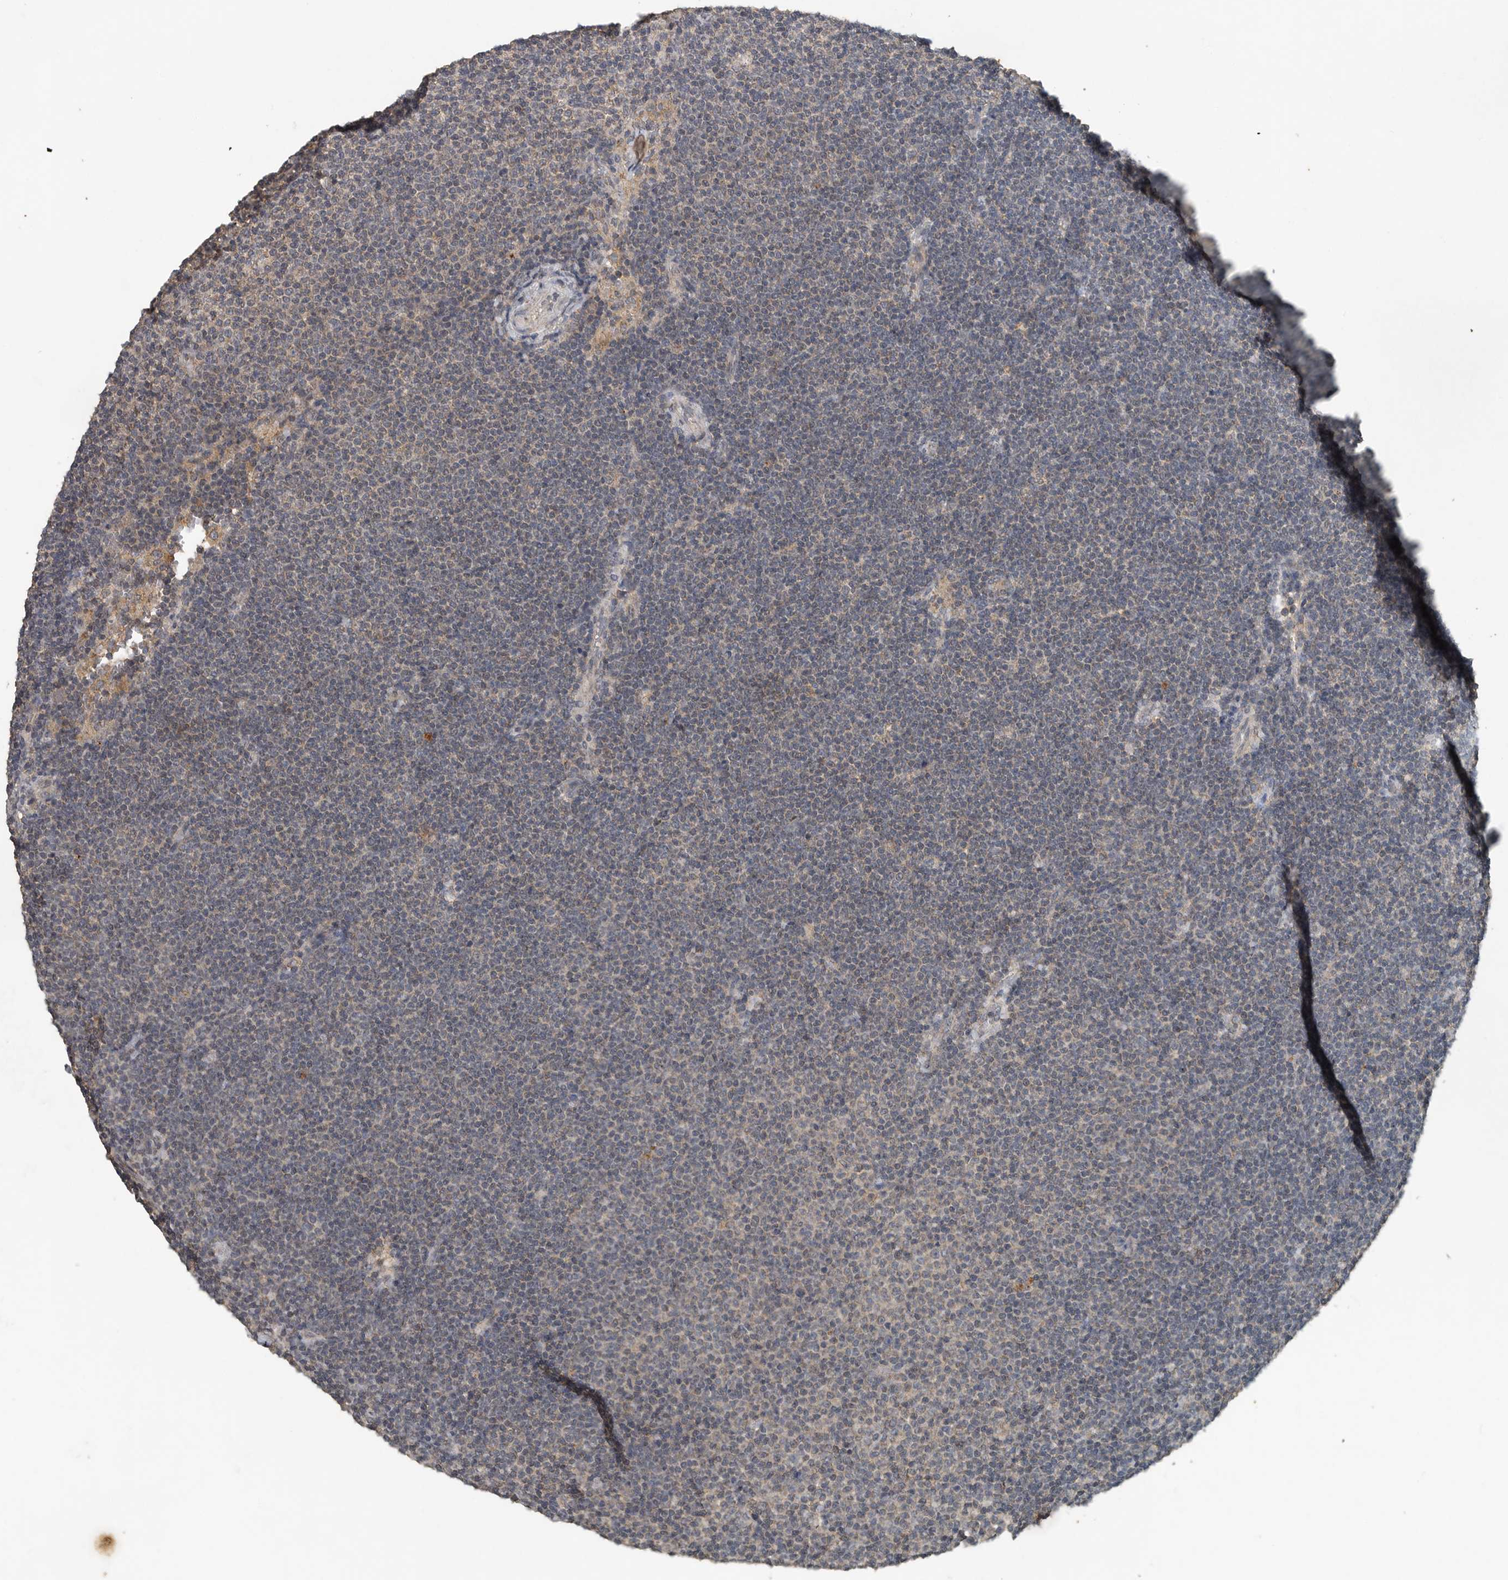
{"staining": {"intensity": "weak", "quantity": "<25%", "location": "cytoplasmic/membranous"}, "tissue": "lymphoma", "cell_type": "Tumor cells", "image_type": "cancer", "snomed": [{"axis": "morphology", "description": "Malignant lymphoma, non-Hodgkin's type, Low grade"}, {"axis": "topography", "description": "Lymph node"}], "caption": "This is a histopathology image of IHC staining of lymphoma, which shows no staining in tumor cells.", "gene": "IL6ST", "patient": {"sex": "female", "age": 53}}